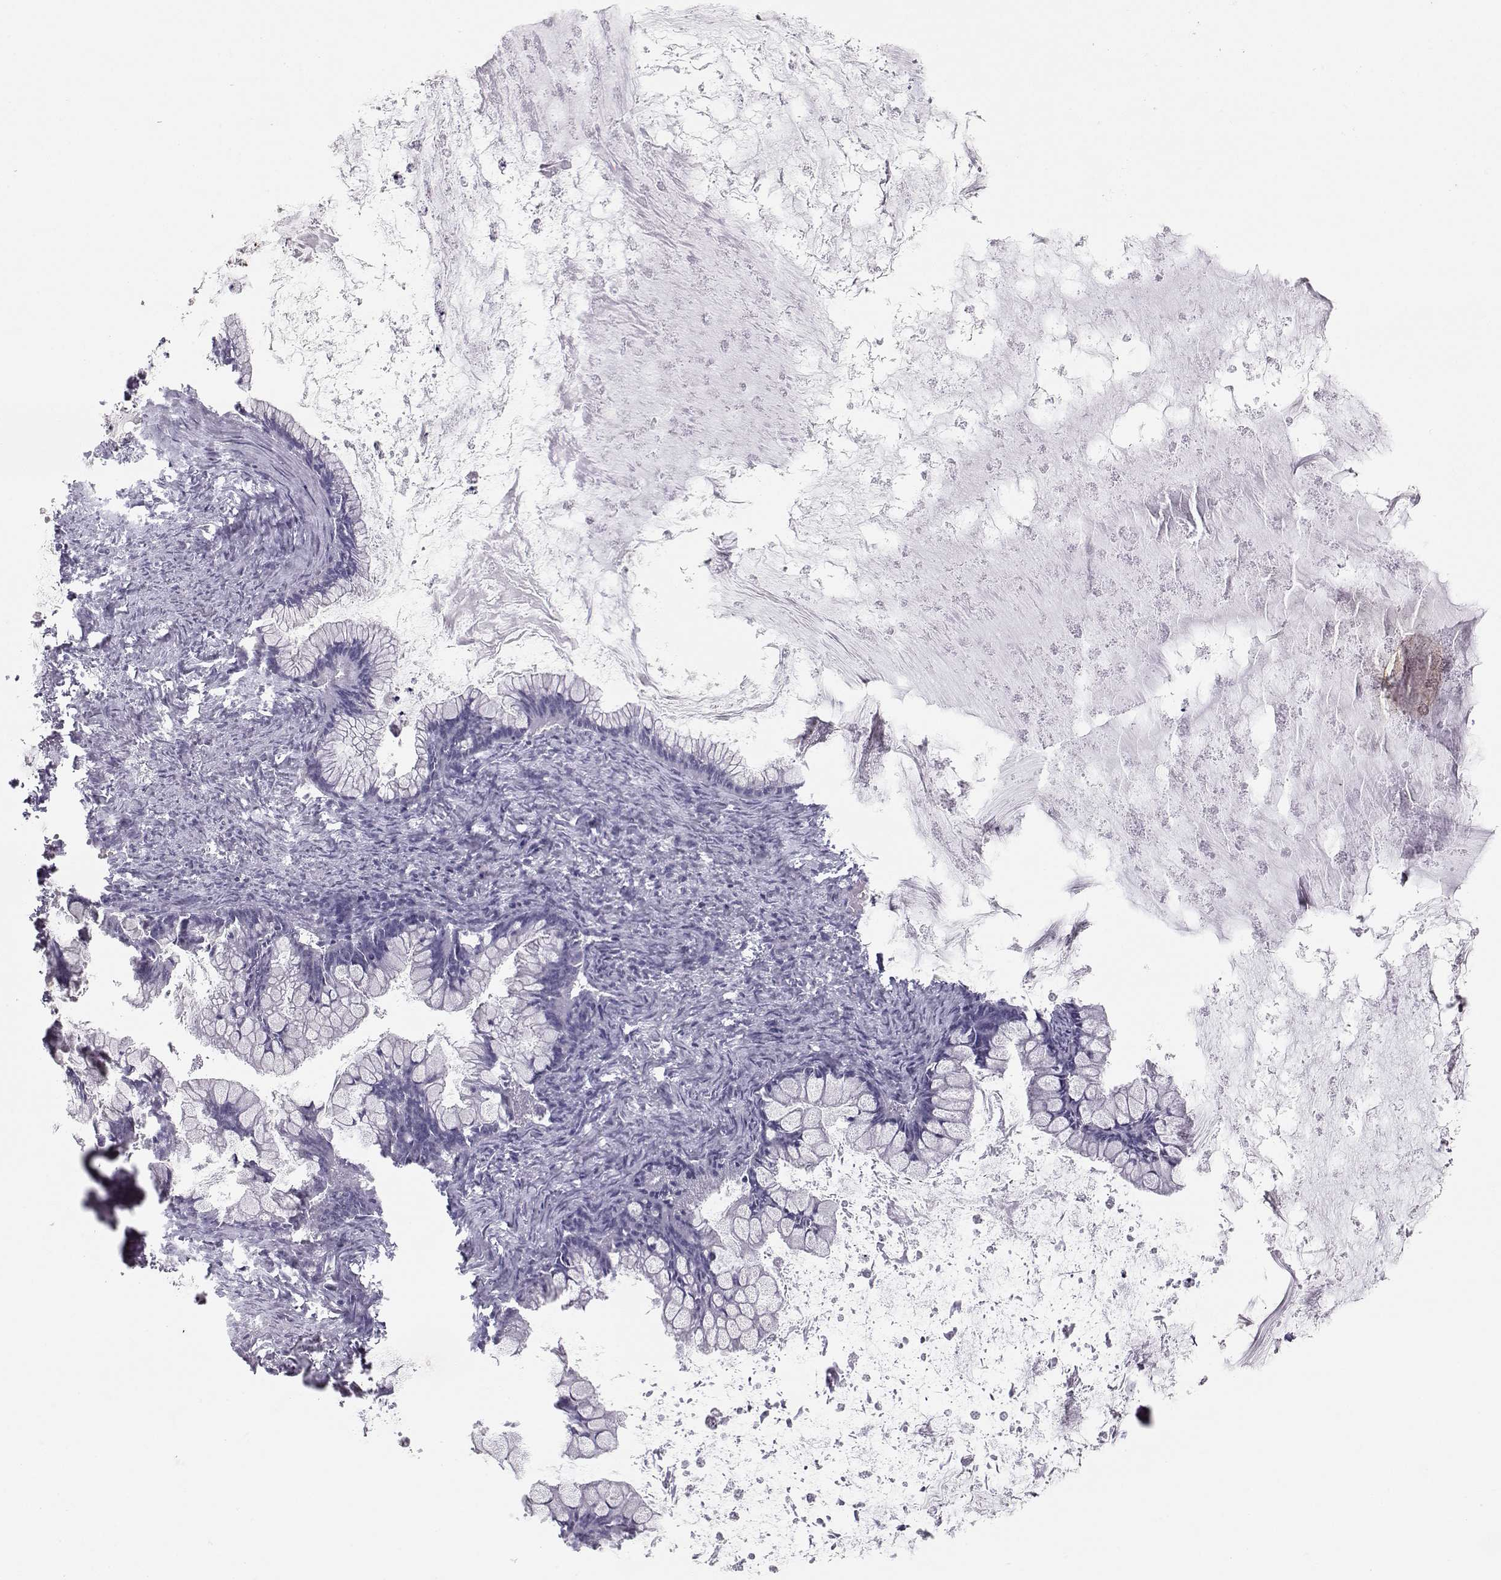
{"staining": {"intensity": "negative", "quantity": "none", "location": "none"}, "tissue": "ovarian cancer", "cell_type": "Tumor cells", "image_type": "cancer", "snomed": [{"axis": "morphology", "description": "Cystadenocarcinoma, mucinous, NOS"}, {"axis": "topography", "description": "Ovary"}], "caption": "A micrograph of ovarian mucinous cystadenocarcinoma stained for a protein demonstrates no brown staining in tumor cells.", "gene": "KIF13B", "patient": {"sex": "female", "age": 67}}